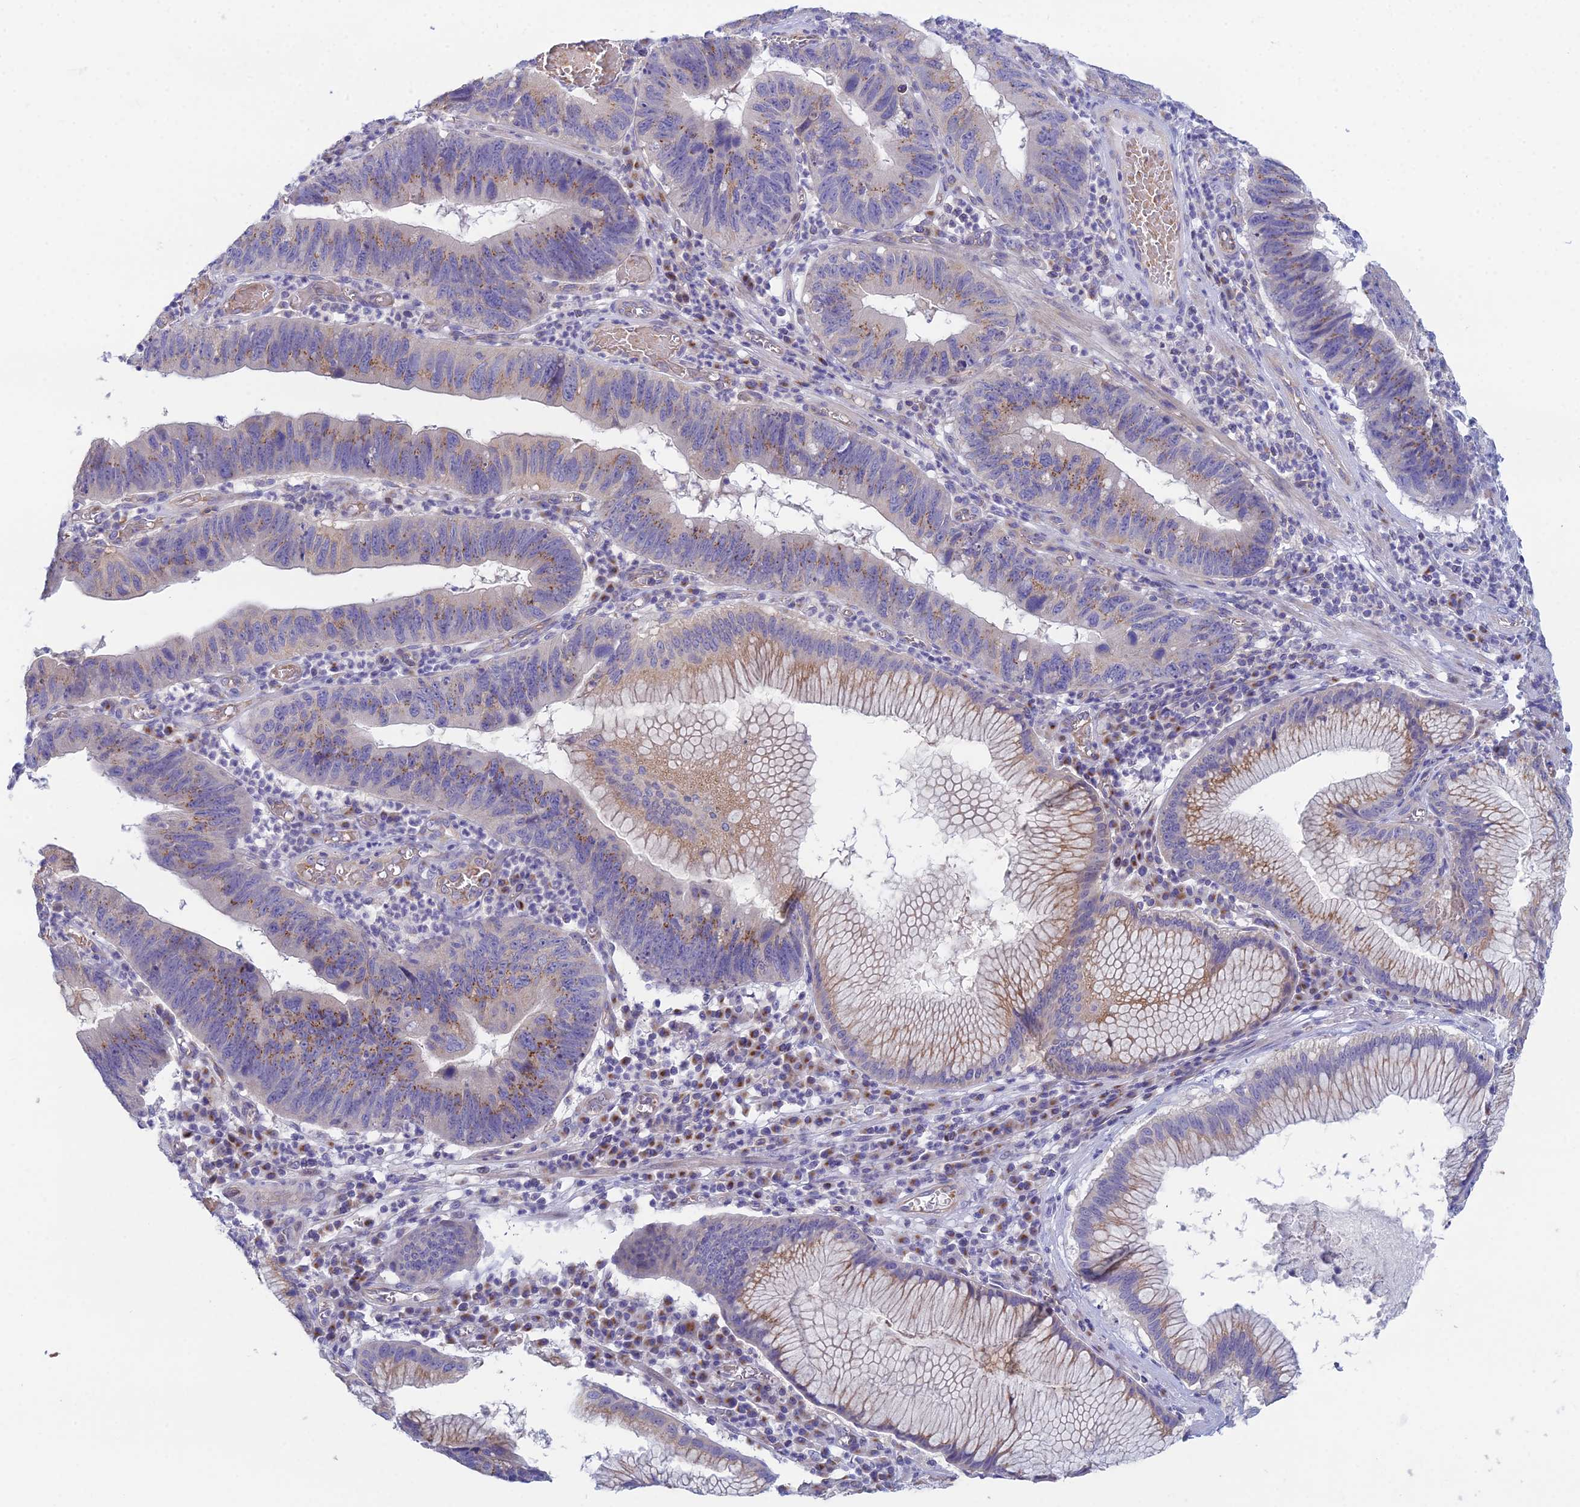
{"staining": {"intensity": "moderate", "quantity": "25%-75%", "location": "cytoplasmic/membranous"}, "tissue": "stomach cancer", "cell_type": "Tumor cells", "image_type": "cancer", "snomed": [{"axis": "morphology", "description": "Adenocarcinoma, NOS"}, {"axis": "topography", "description": "Stomach"}], "caption": "Stomach cancer (adenocarcinoma) tissue shows moderate cytoplasmic/membranous positivity in approximately 25%-75% of tumor cells, visualized by immunohistochemistry.", "gene": "ZNF564", "patient": {"sex": "male", "age": 59}}